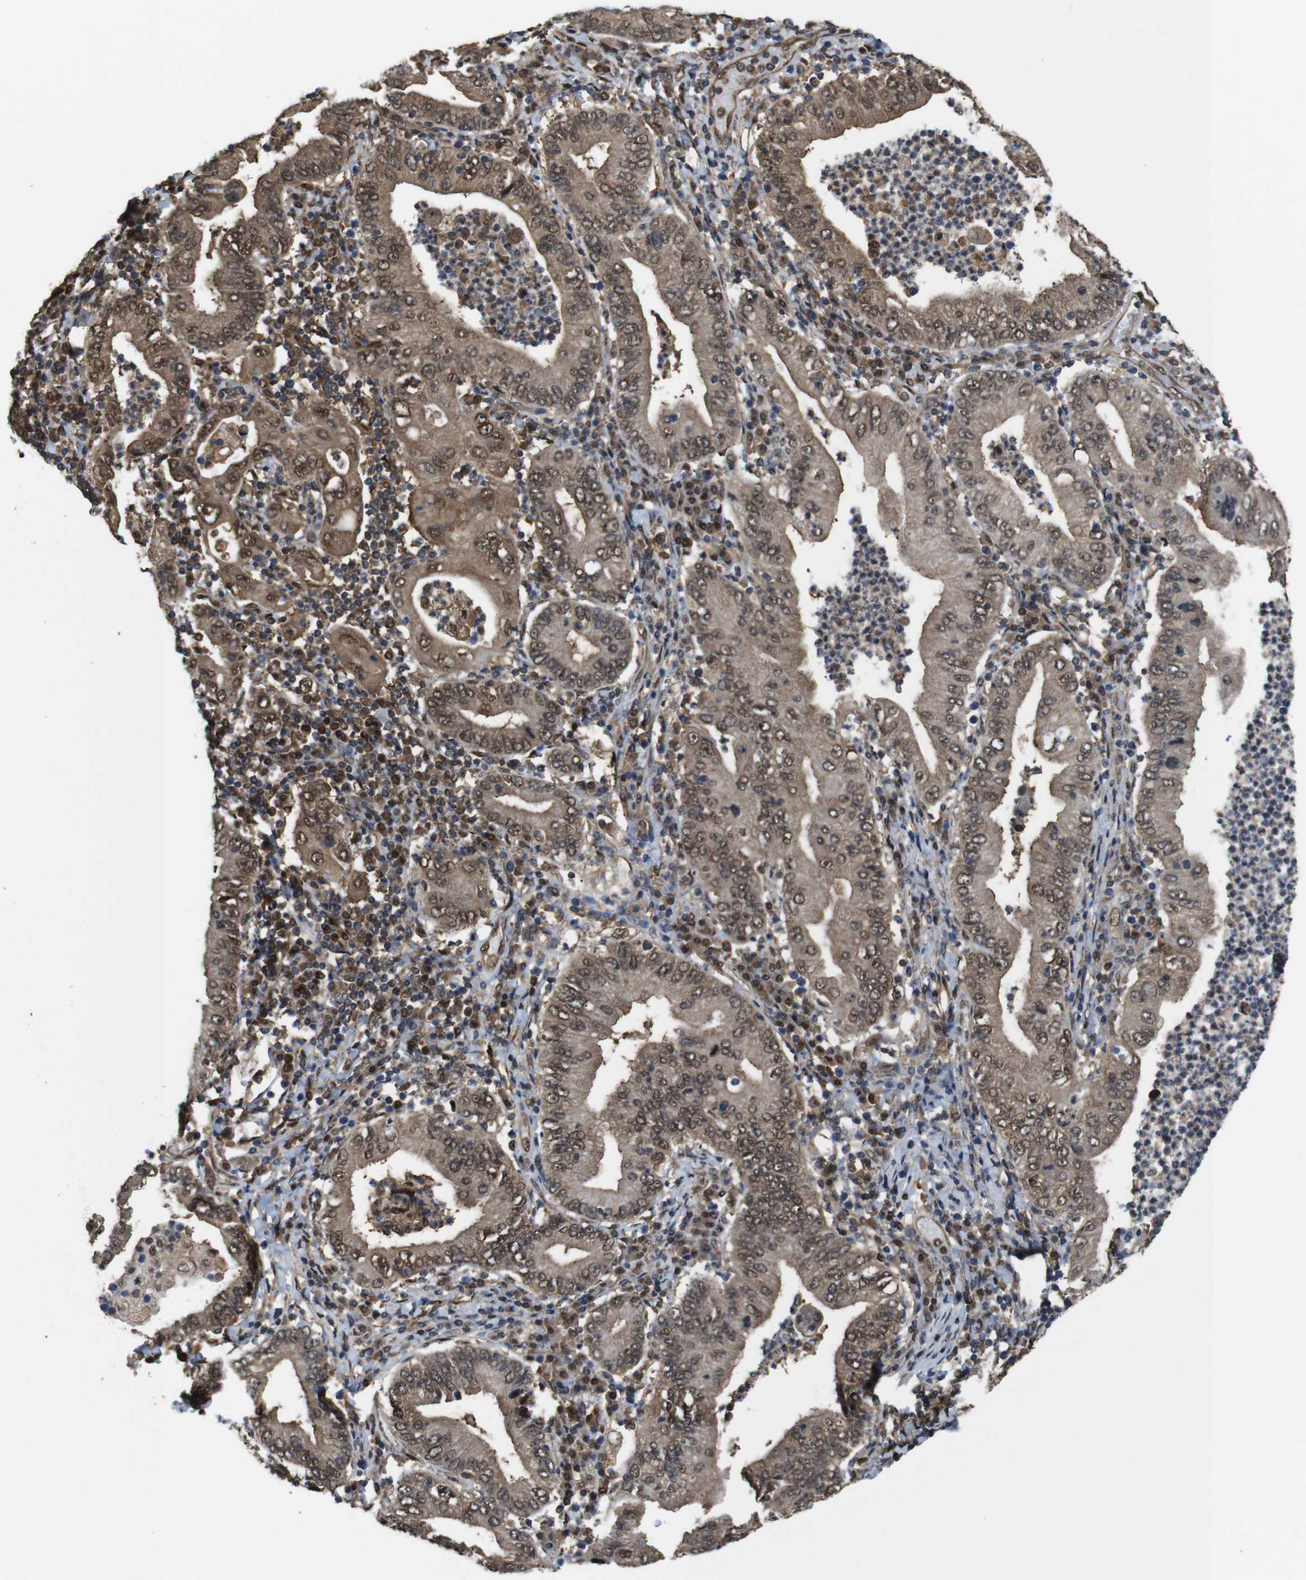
{"staining": {"intensity": "moderate", "quantity": ">75%", "location": "cytoplasmic/membranous,nuclear"}, "tissue": "stomach cancer", "cell_type": "Tumor cells", "image_type": "cancer", "snomed": [{"axis": "morphology", "description": "Normal tissue, NOS"}, {"axis": "morphology", "description": "Adenocarcinoma, NOS"}, {"axis": "topography", "description": "Esophagus"}, {"axis": "topography", "description": "Stomach, upper"}, {"axis": "topography", "description": "Peripheral nerve tissue"}], "caption": "Adenocarcinoma (stomach) was stained to show a protein in brown. There is medium levels of moderate cytoplasmic/membranous and nuclear staining in about >75% of tumor cells. (DAB IHC, brown staining for protein, blue staining for nuclei).", "gene": "YWHAG", "patient": {"sex": "male", "age": 62}}